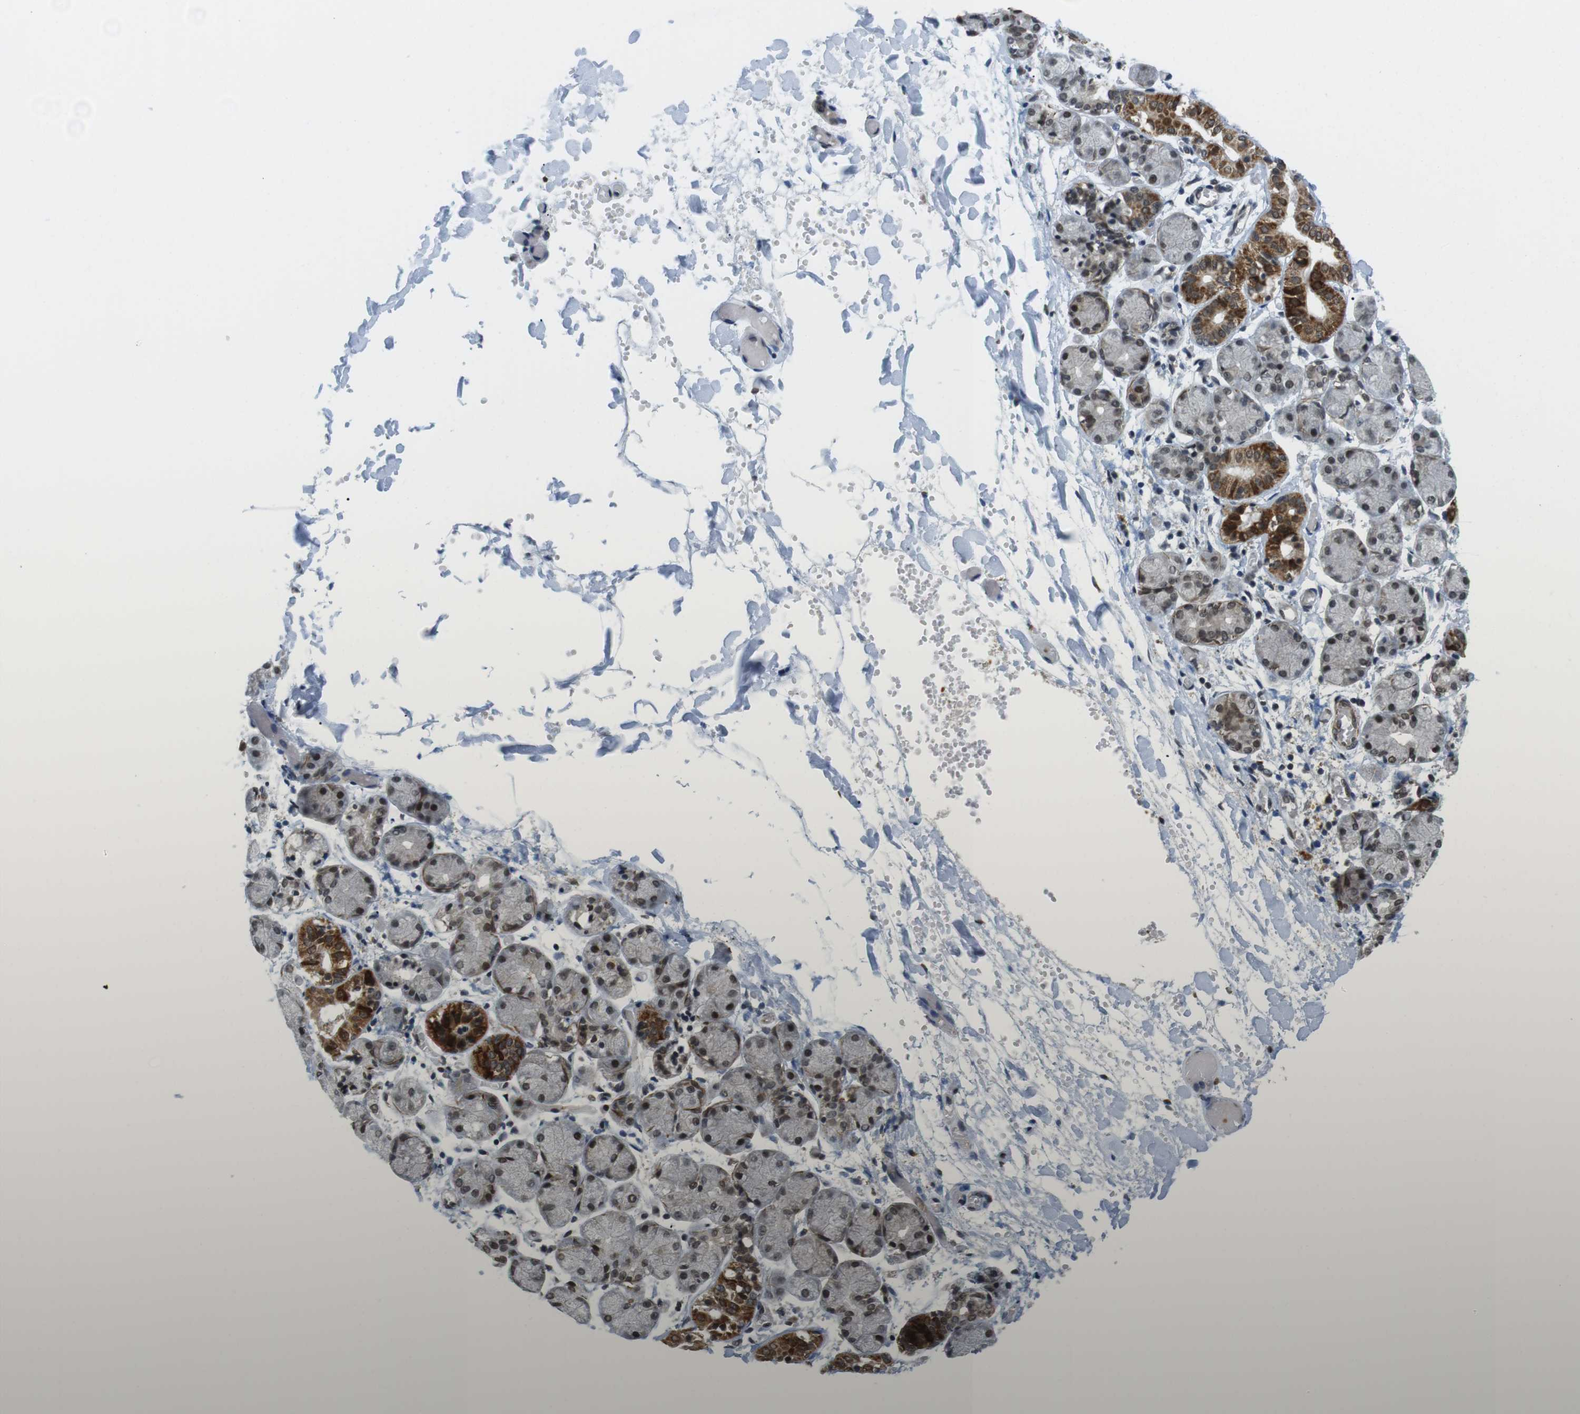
{"staining": {"intensity": "strong", "quantity": ">75%", "location": "cytoplasmic/membranous,nuclear"}, "tissue": "salivary gland", "cell_type": "Glandular cells", "image_type": "normal", "snomed": [{"axis": "morphology", "description": "Normal tissue, NOS"}, {"axis": "topography", "description": "Salivary gland"}], "caption": "Immunohistochemical staining of benign salivary gland exhibits high levels of strong cytoplasmic/membranous,nuclear staining in approximately >75% of glandular cells. The protein of interest is stained brown, and the nuclei are stained in blue (DAB (3,3'-diaminobenzidine) IHC with brightfield microscopy, high magnification).", "gene": "USP7", "patient": {"sex": "female", "age": 24}}